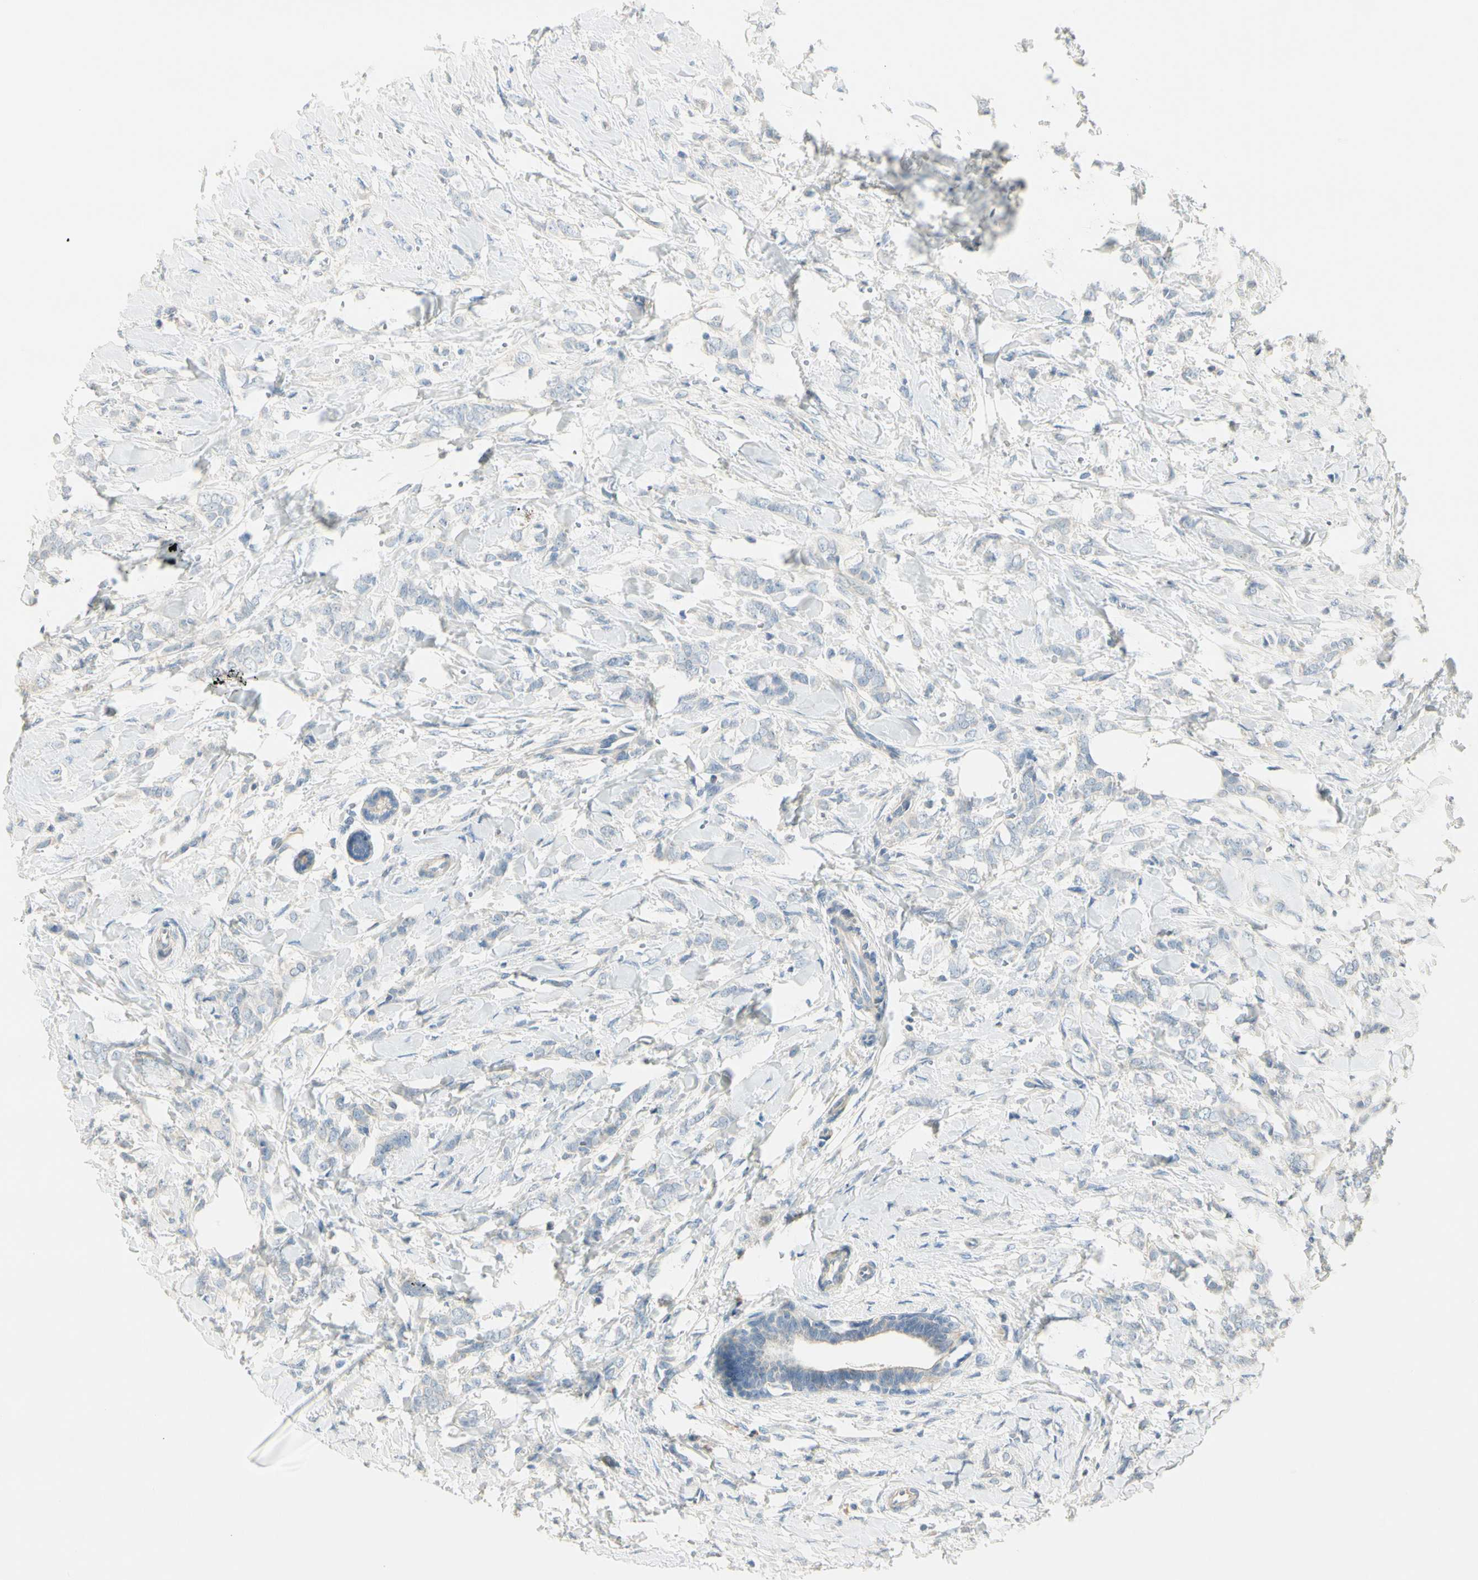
{"staining": {"intensity": "negative", "quantity": "none", "location": "none"}, "tissue": "breast cancer", "cell_type": "Tumor cells", "image_type": "cancer", "snomed": [{"axis": "morphology", "description": "Lobular carcinoma, in situ"}, {"axis": "morphology", "description": "Lobular carcinoma"}, {"axis": "topography", "description": "Breast"}], "caption": "The immunohistochemistry (IHC) histopathology image has no significant positivity in tumor cells of breast cancer tissue.", "gene": "ADGRA3", "patient": {"sex": "female", "age": 41}}